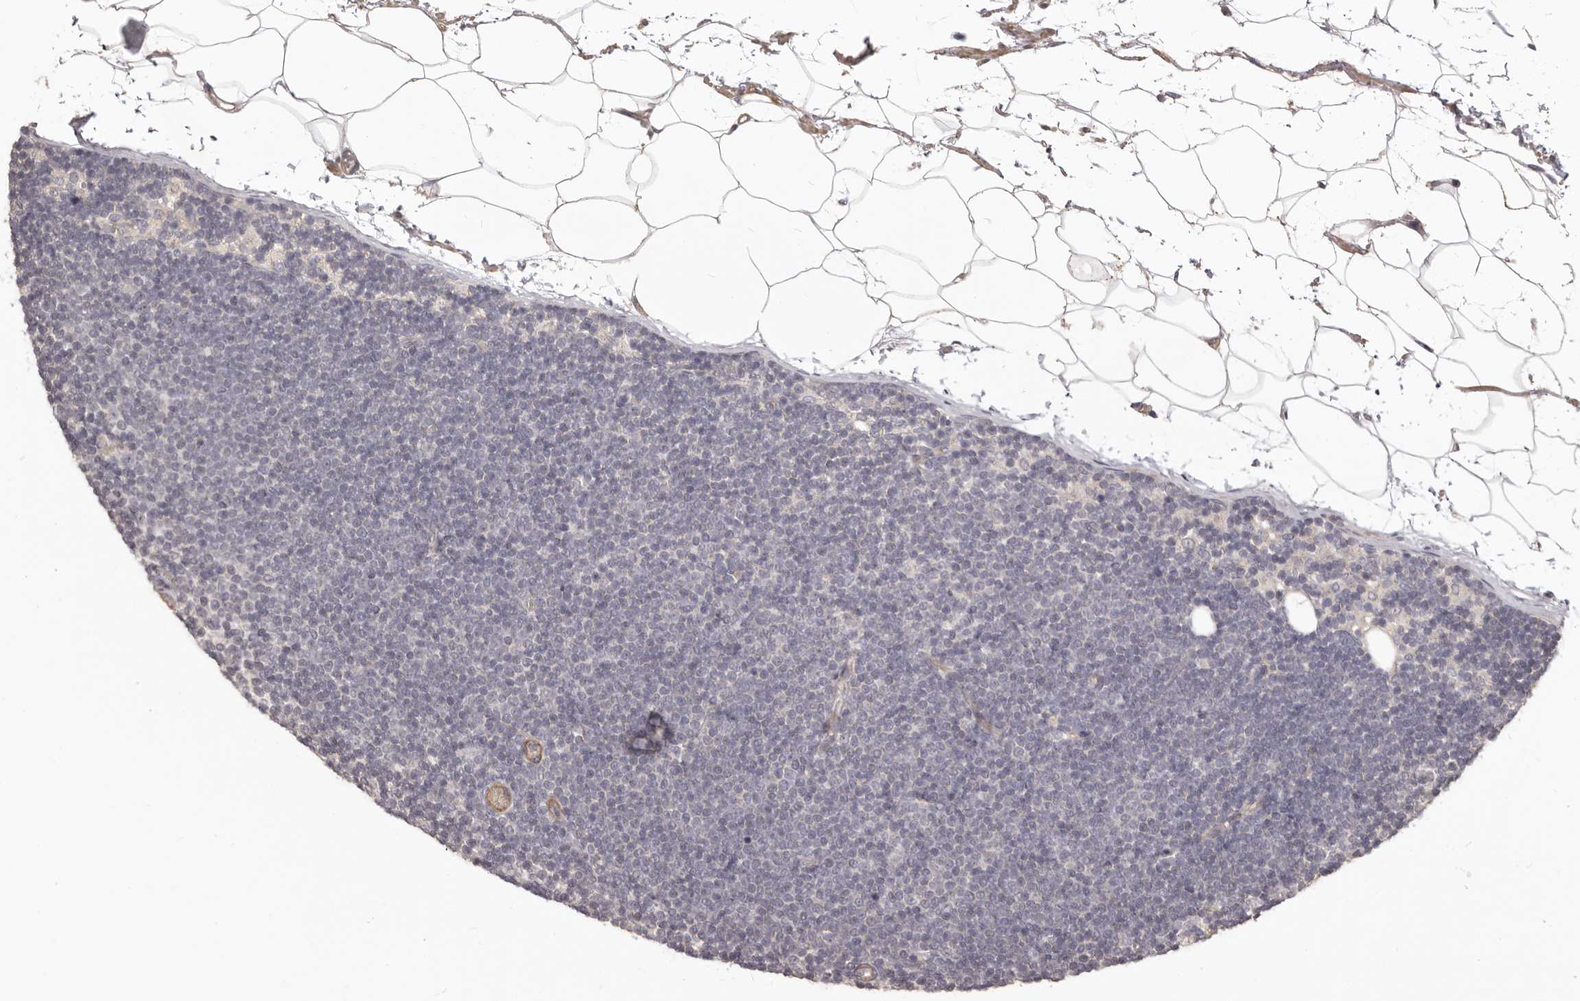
{"staining": {"intensity": "negative", "quantity": "none", "location": "none"}, "tissue": "lymphoma", "cell_type": "Tumor cells", "image_type": "cancer", "snomed": [{"axis": "morphology", "description": "Malignant lymphoma, non-Hodgkin's type, Low grade"}, {"axis": "topography", "description": "Lymph node"}], "caption": "High power microscopy photomicrograph of an IHC image of lymphoma, revealing no significant staining in tumor cells.", "gene": "HRH1", "patient": {"sex": "female", "age": 53}}